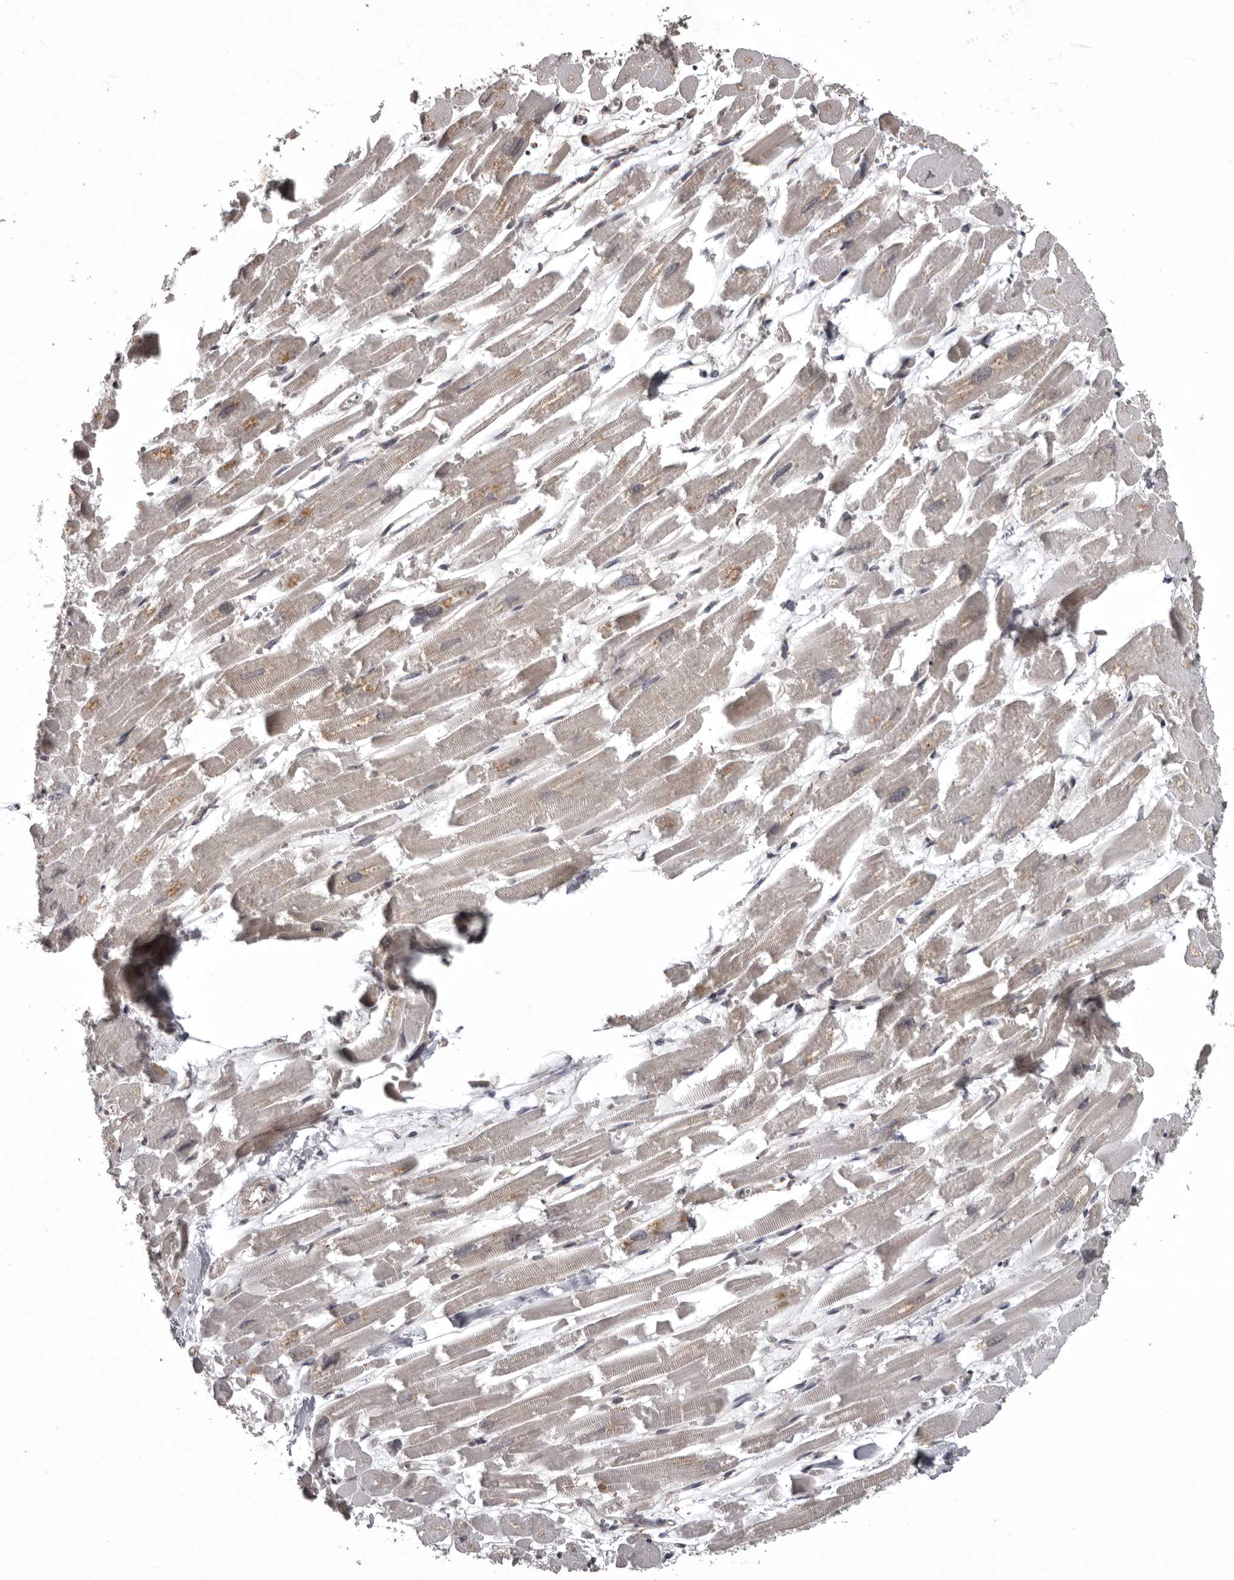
{"staining": {"intensity": "negative", "quantity": "none", "location": "none"}, "tissue": "heart muscle", "cell_type": "Cardiomyocytes", "image_type": "normal", "snomed": [{"axis": "morphology", "description": "Normal tissue, NOS"}, {"axis": "topography", "description": "Heart"}], "caption": "A photomicrograph of heart muscle stained for a protein demonstrates no brown staining in cardiomyocytes. (Stains: DAB IHC with hematoxylin counter stain, Microscopy: brightfield microscopy at high magnification).", "gene": "DARS1", "patient": {"sex": "male", "age": 54}}